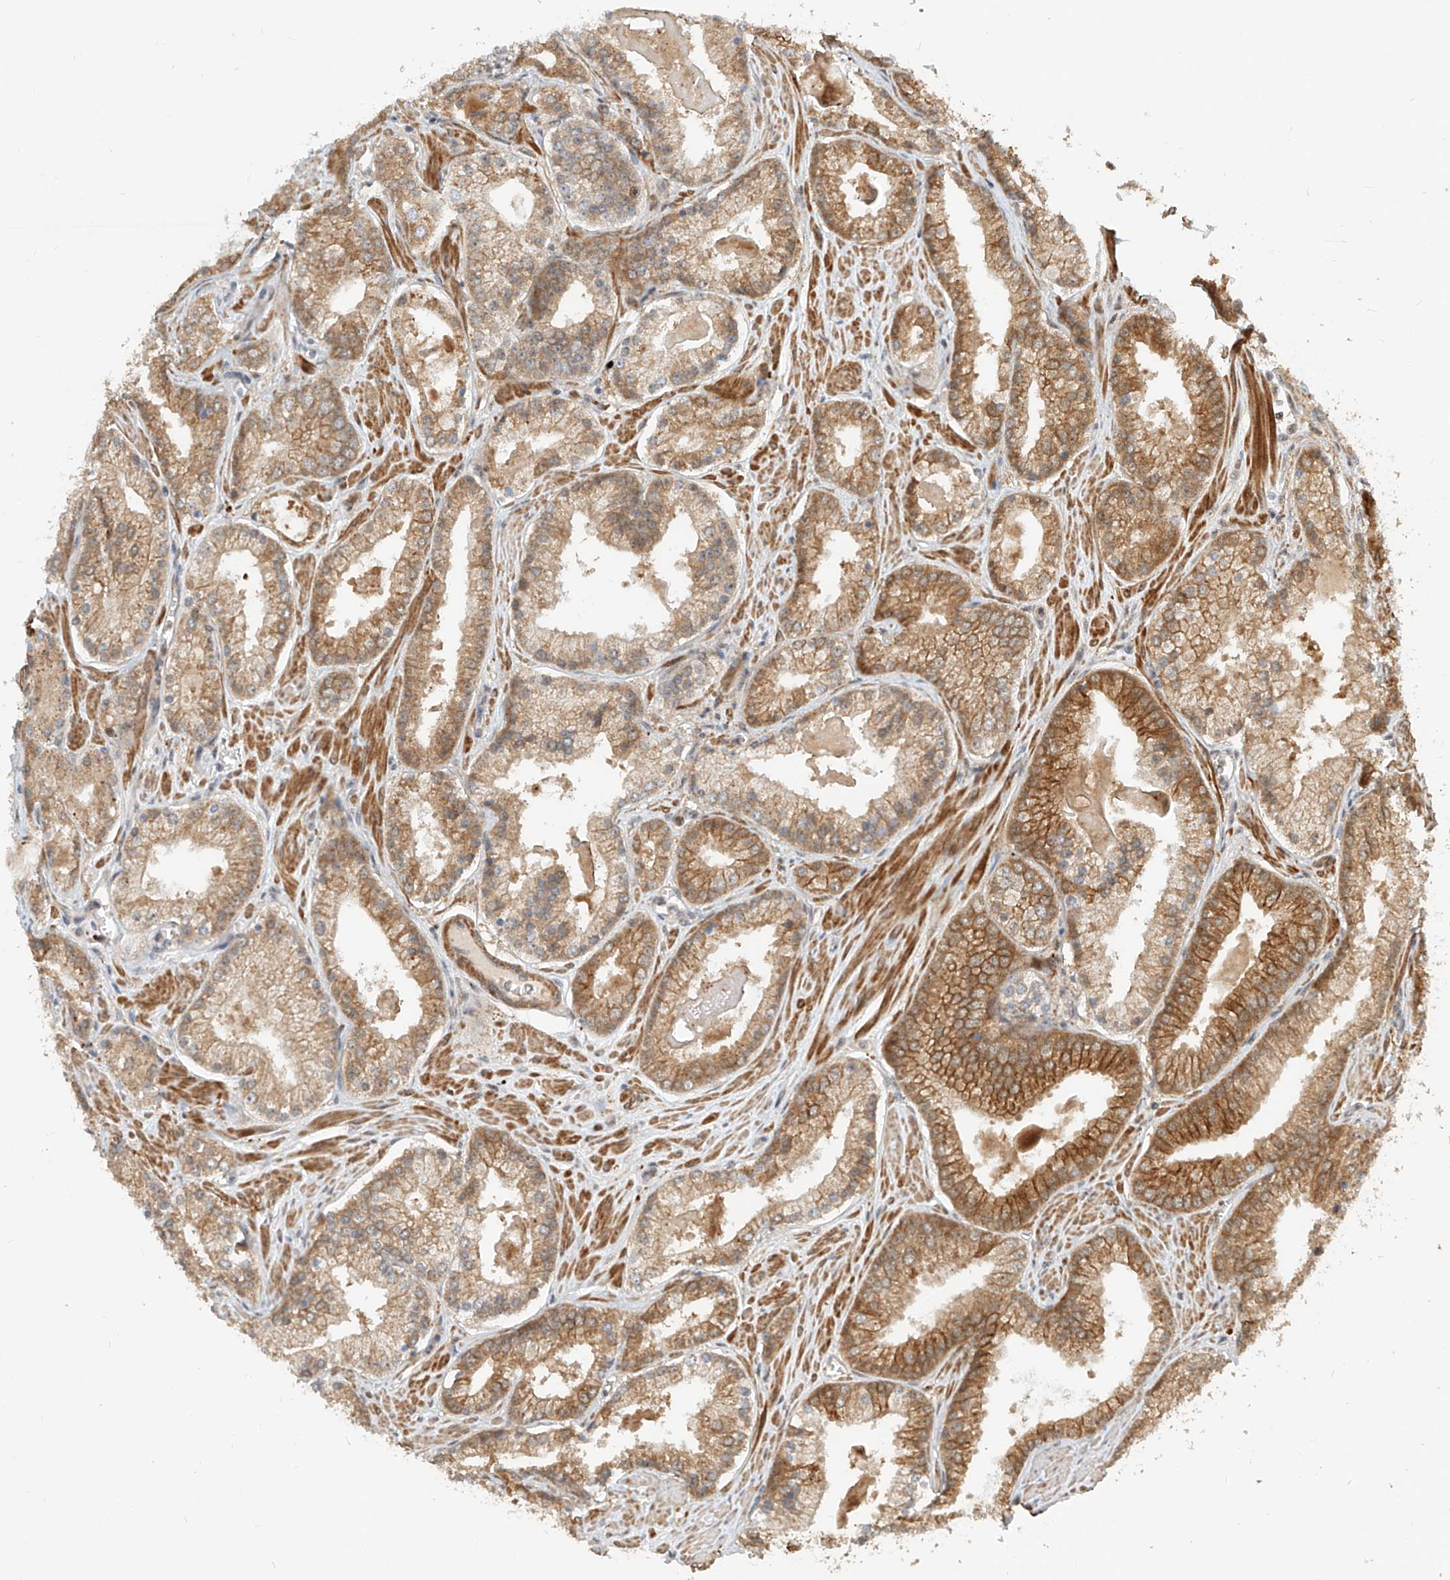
{"staining": {"intensity": "moderate", "quantity": ">75%", "location": "cytoplasmic/membranous"}, "tissue": "prostate cancer", "cell_type": "Tumor cells", "image_type": "cancer", "snomed": [{"axis": "morphology", "description": "Adenocarcinoma, Low grade"}, {"axis": "topography", "description": "Prostate"}], "caption": "DAB (3,3'-diaminobenzidine) immunohistochemical staining of human prostate cancer shows moderate cytoplasmic/membranous protein expression in approximately >75% of tumor cells.", "gene": "CPAMD8", "patient": {"sex": "male", "age": 54}}